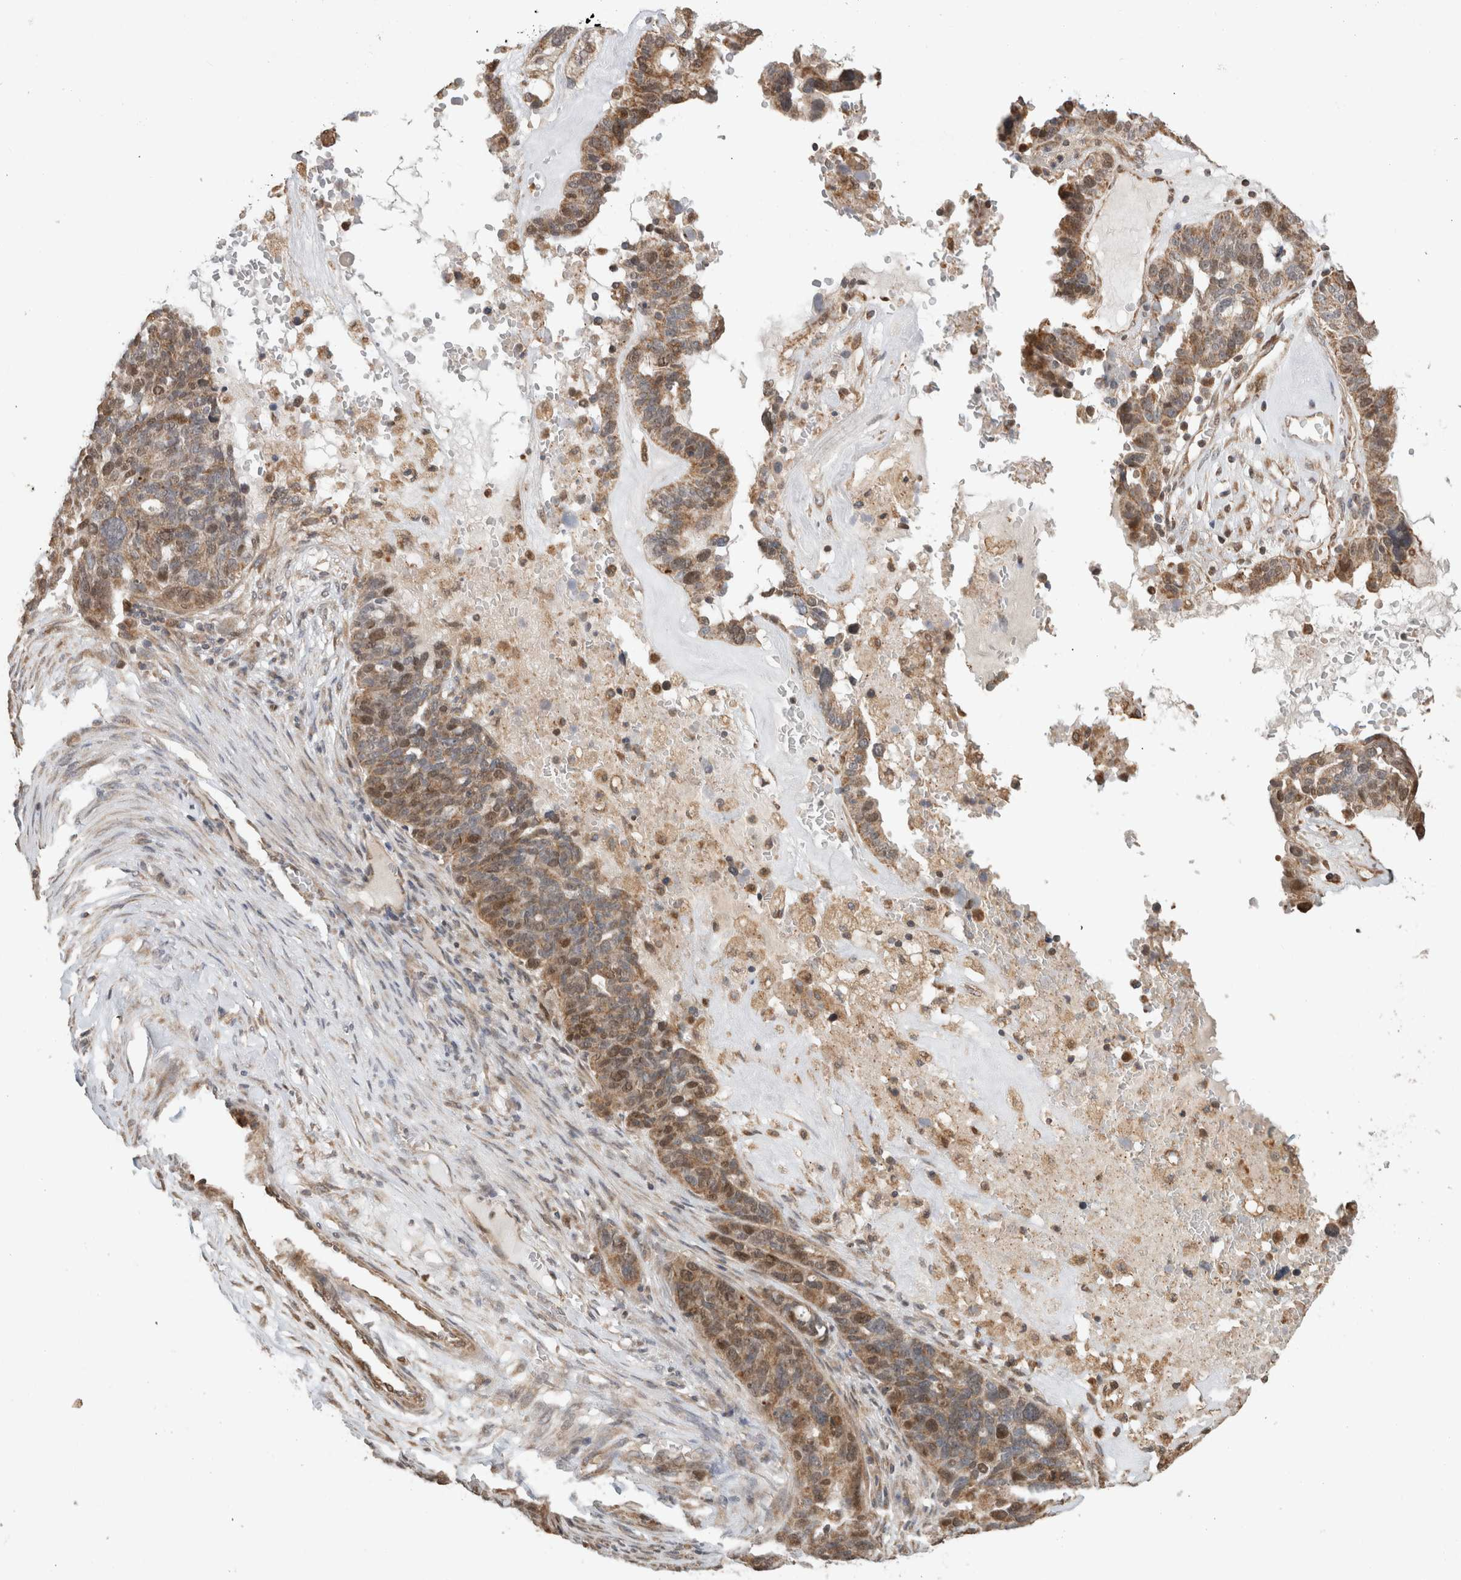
{"staining": {"intensity": "moderate", "quantity": ">75%", "location": "cytoplasmic/membranous"}, "tissue": "ovarian cancer", "cell_type": "Tumor cells", "image_type": "cancer", "snomed": [{"axis": "morphology", "description": "Cystadenocarcinoma, serous, NOS"}, {"axis": "topography", "description": "Ovary"}], "caption": "Immunohistochemistry (IHC) of human ovarian cancer (serous cystadenocarcinoma) reveals medium levels of moderate cytoplasmic/membranous expression in about >75% of tumor cells.", "gene": "GINS4", "patient": {"sex": "female", "age": 59}}